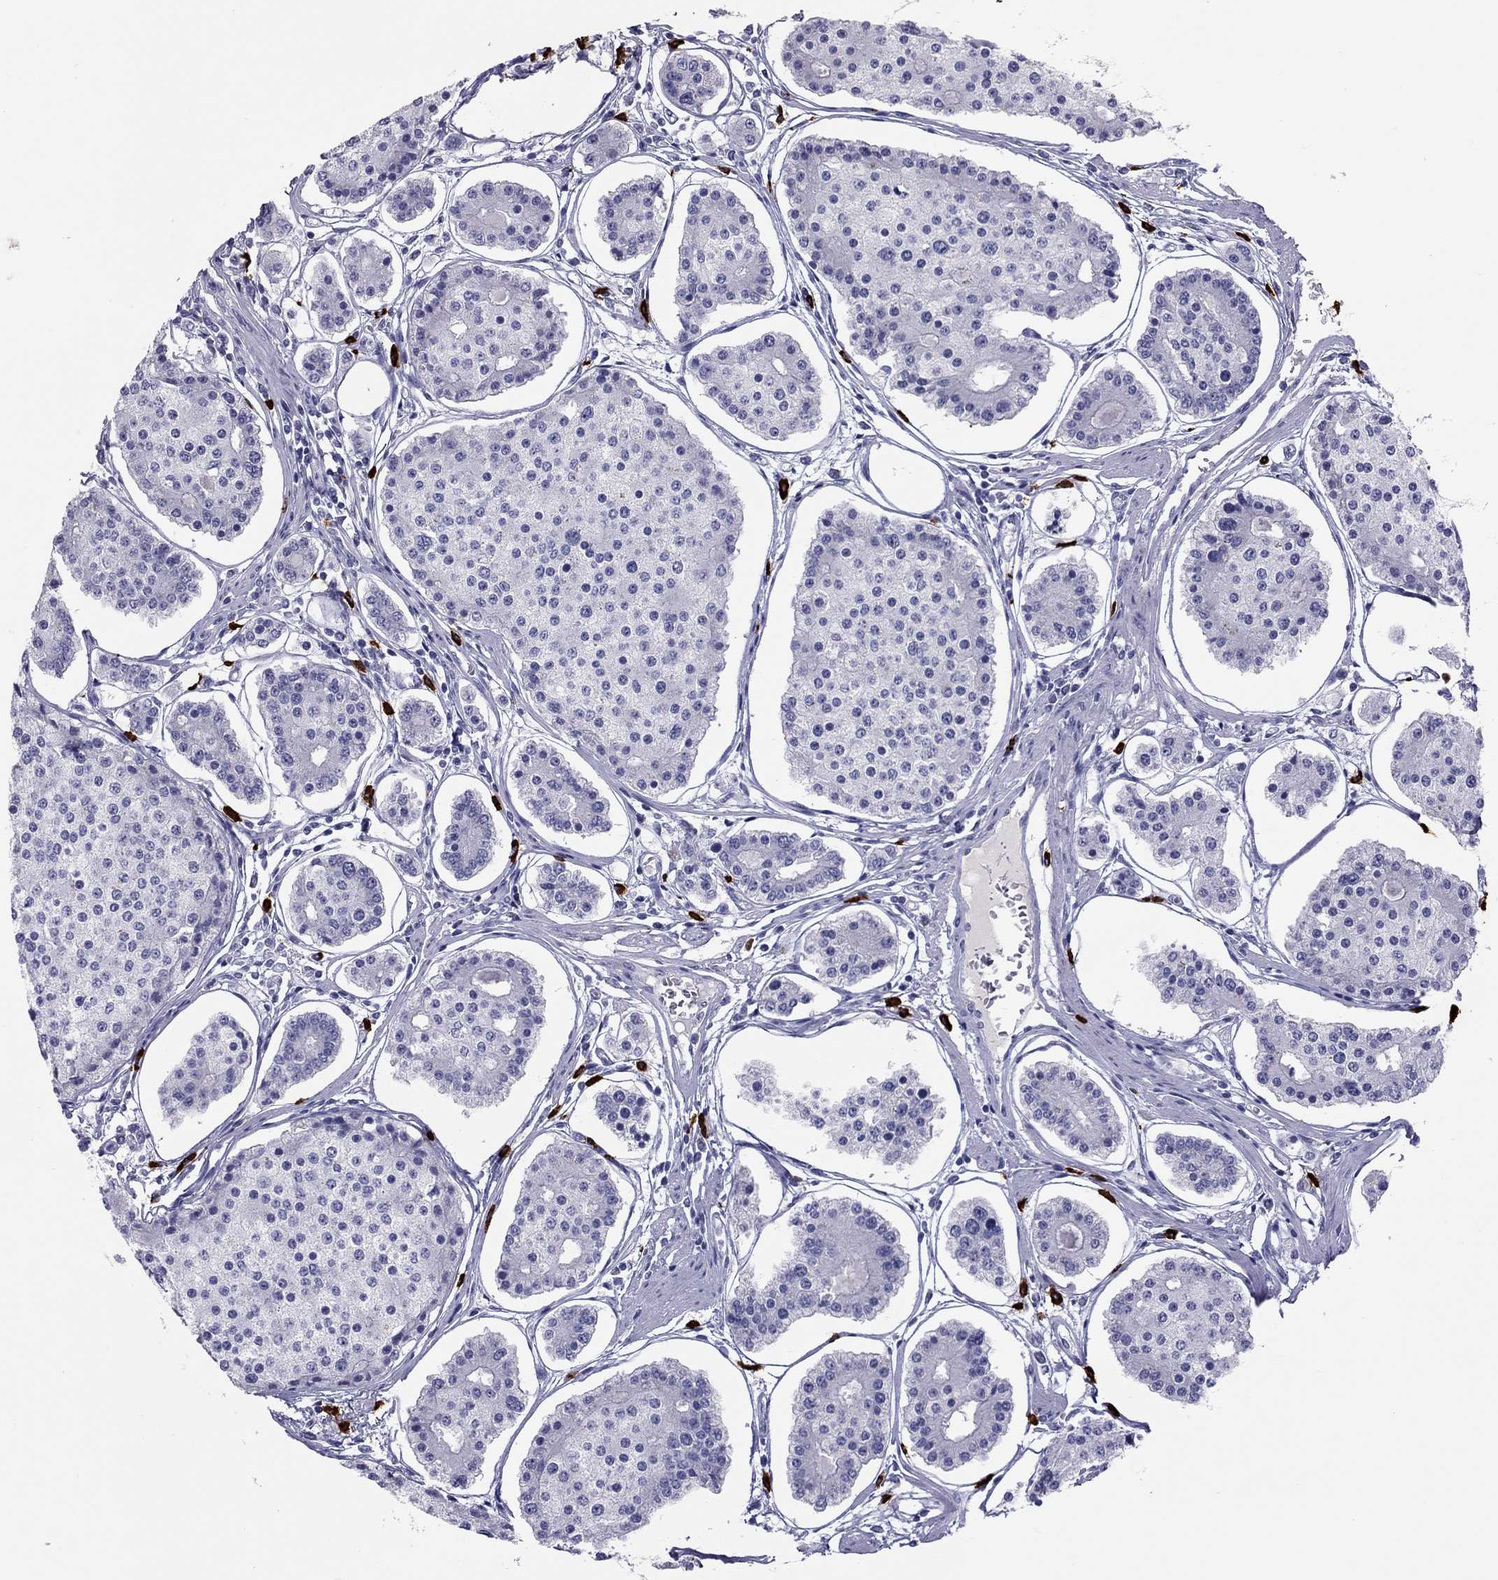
{"staining": {"intensity": "negative", "quantity": "none", "location": "none"}, "tissue": "carcinoid", "cell_type": "Tumor cells", "image_type": "cancer", "snomed": [{"axis": "morphology", "description": "Carcinoid, malignant, NOS"}, {"axis": "topography", "description": "Small intestine"}], "caption": "Malignant carcinoid was stained to show a protein in brown. There is no significant positivity in tumor cells.", "gene": "IL17REL", "patient": {"sex": "female", "age": 65}}